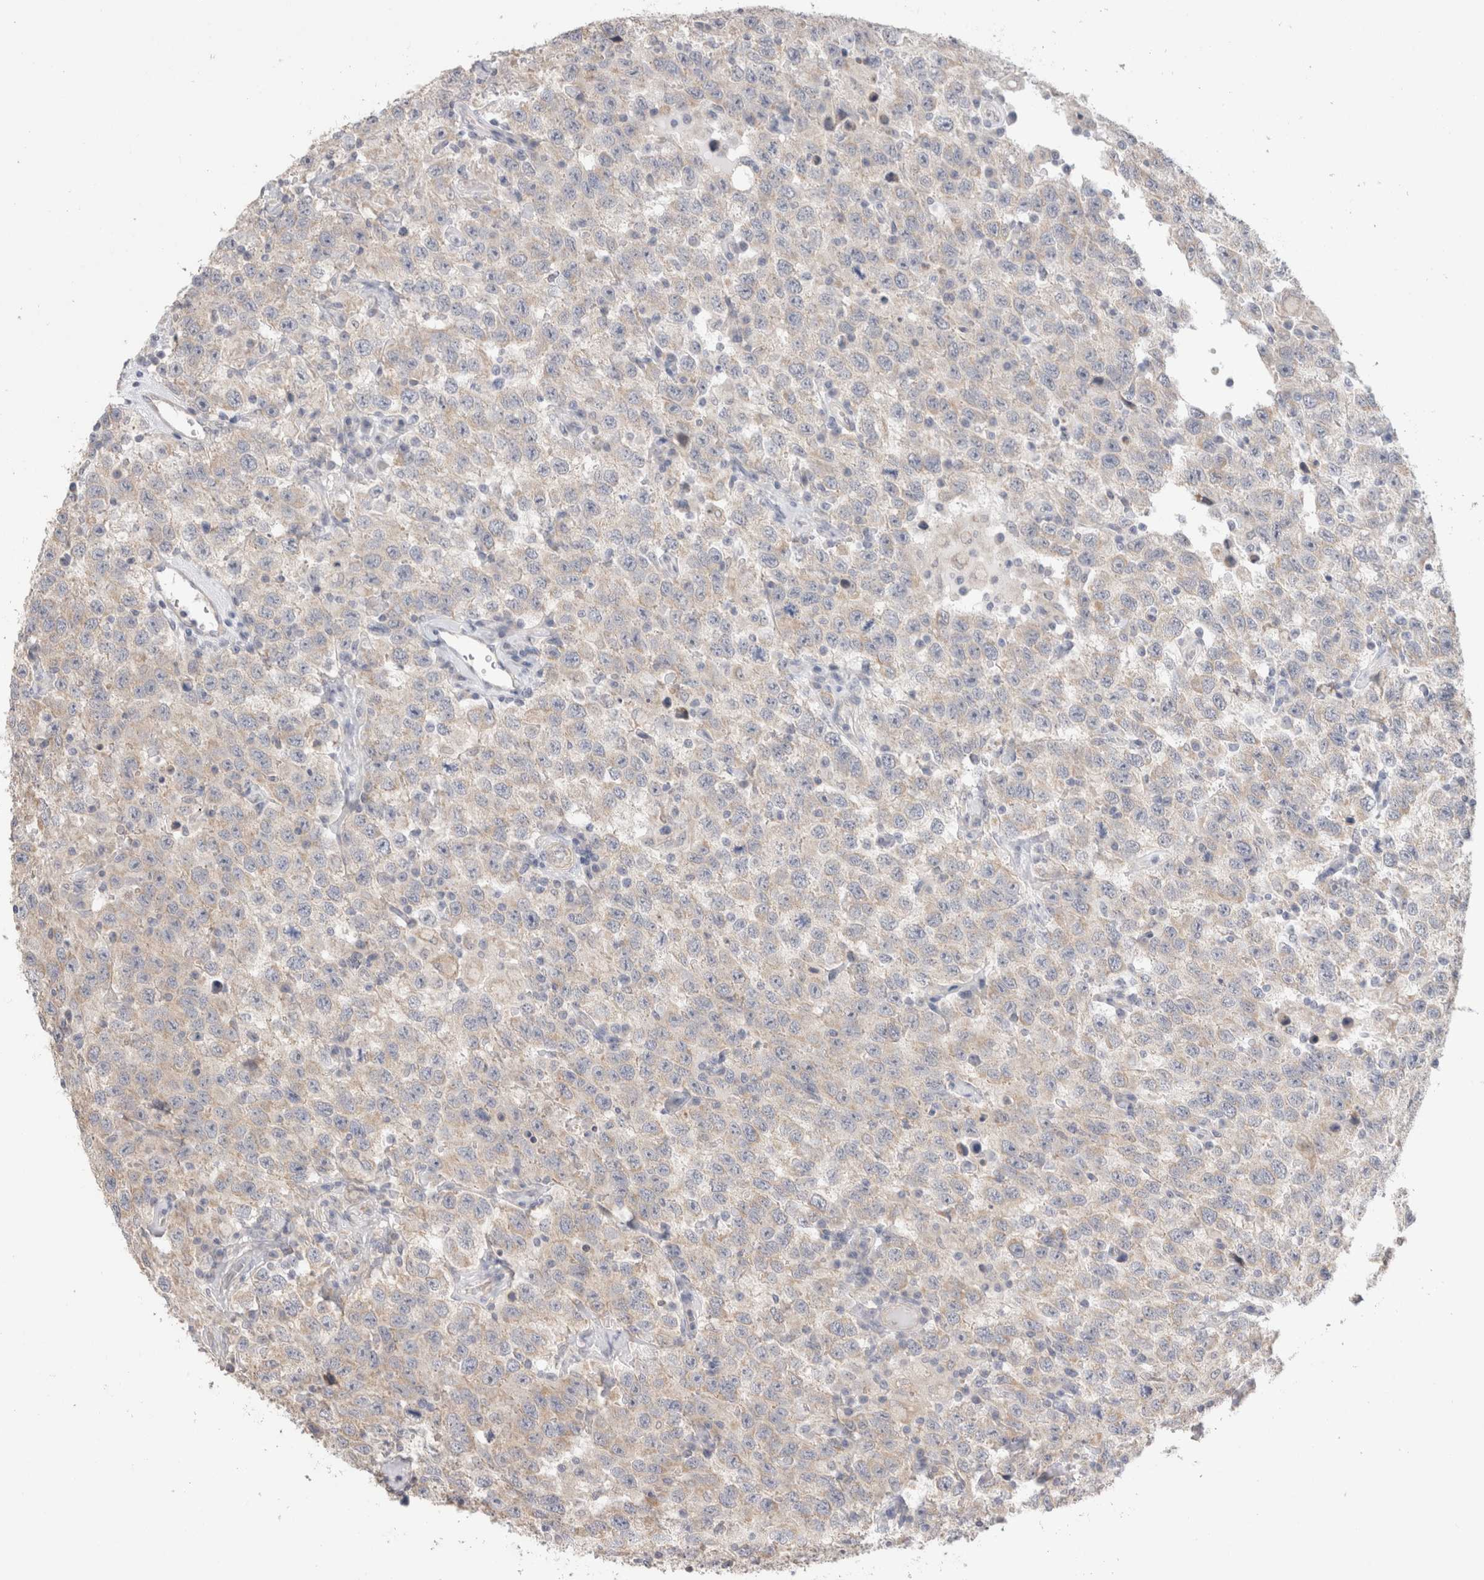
{"staining": {"intensity": "weak", "quantity": ">75%", "location": "cytoplasmic/membranous"}, "tissue": "testis cancer", "cell_type": "Tumor cells", "image_type": "cancer", "snomed": [{"axis": "morphology", "description": "Seminoma, NOS"}, {"axis": "topography", "description": "Testis"}], "caption": "Testis cancer (seminoma) stained for a protein exhibits weak cytoplasmic/membranous positivity in tumor cells. The staining was performed using DAB (3,3'-diaminobenzidine) to visualize the protein expression in brown, while the nuclei were stained in blue with hematoxylin (Magnification: 20x).", "gene": "DMD", "patient": {"sex": "male", "age": 41}}